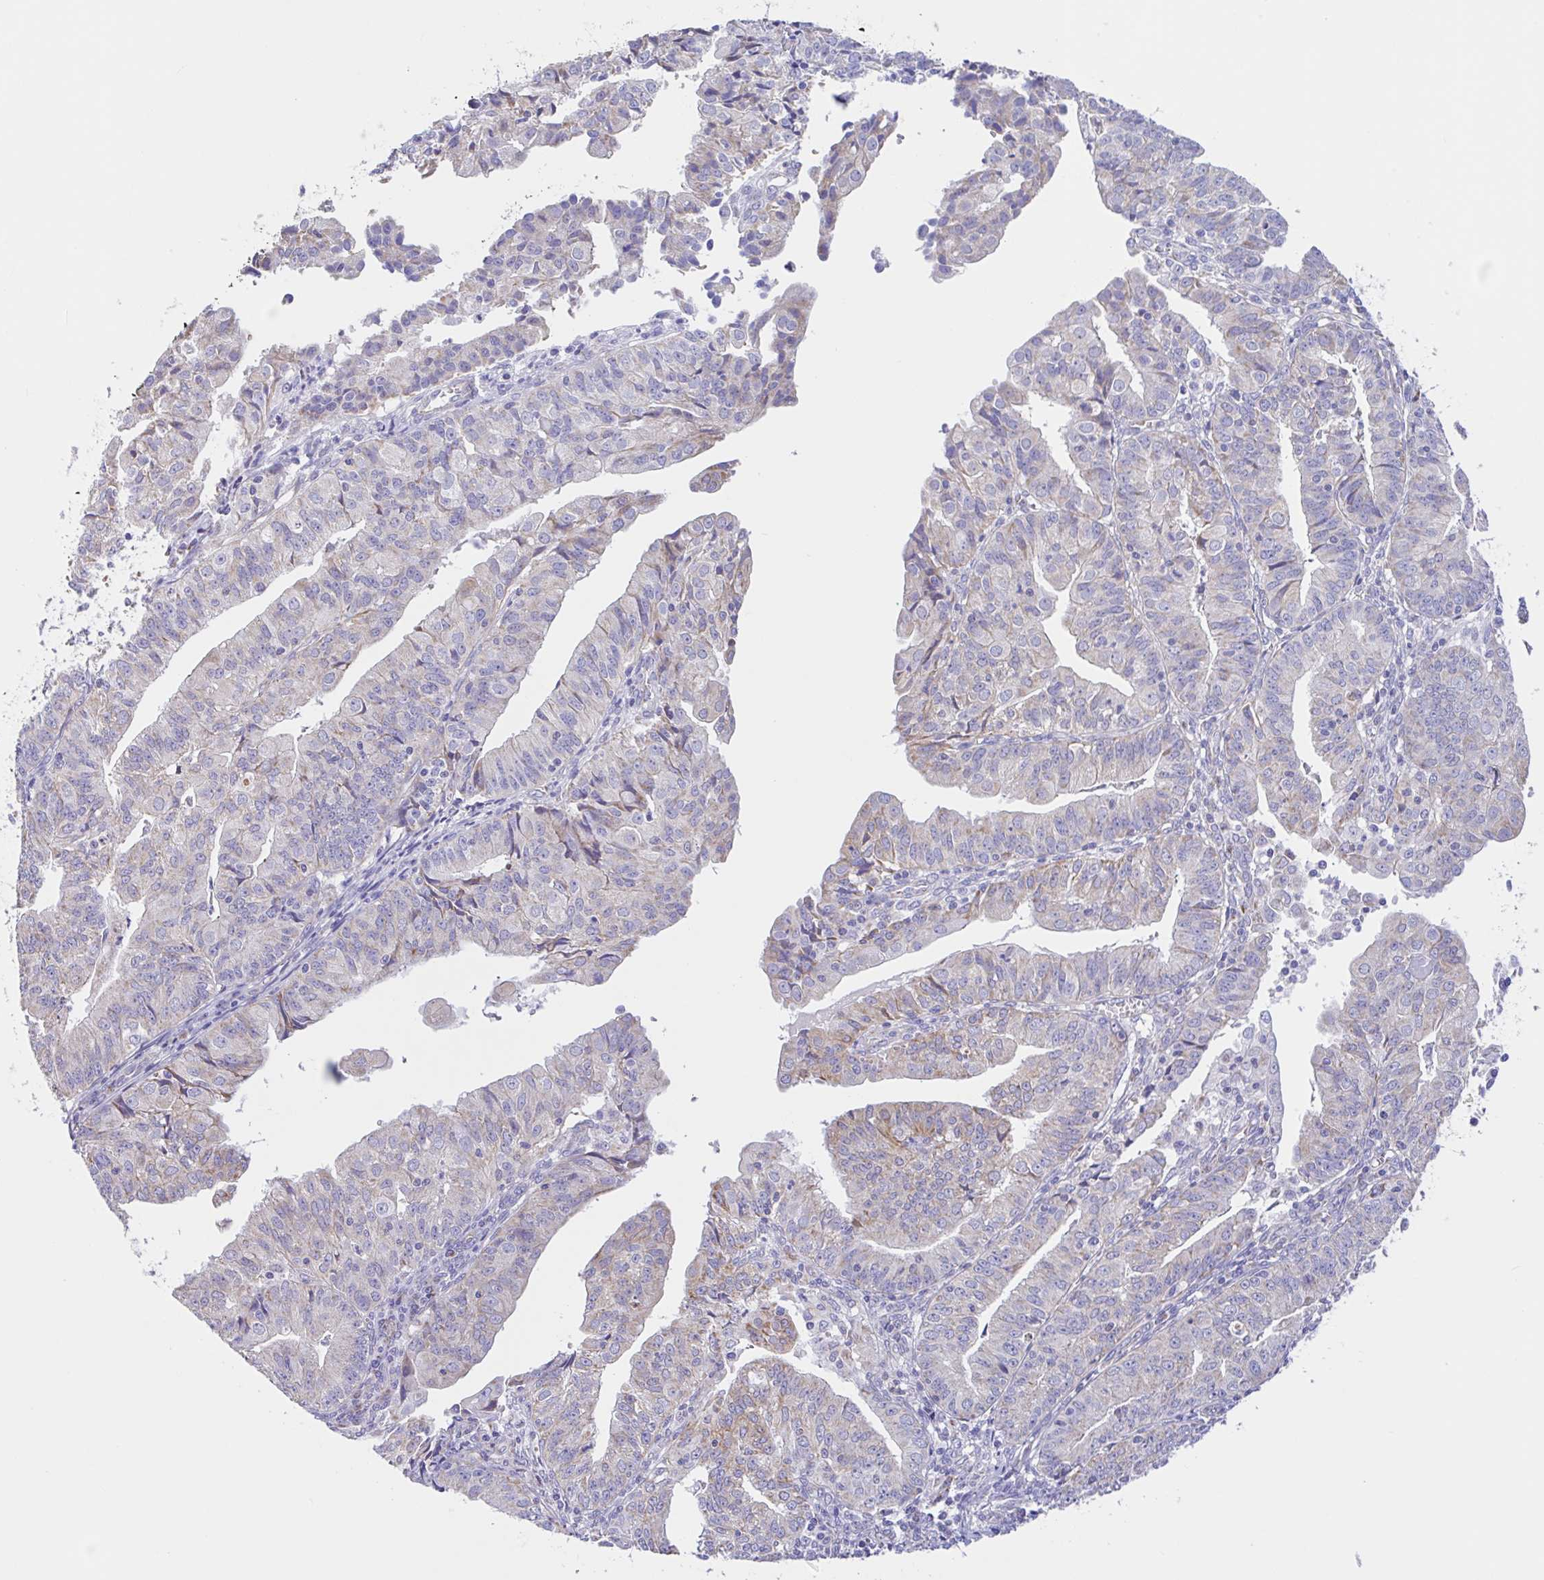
{"staining": {"intensity": "weak", "quantity": "<25%", "location": "cytoplasmic/membranous"}, "tissue": "endometrial cancer", "cell_type": "Tumor cells", "image_type": "cancer", "snomed": [{"axis": "morphology", "description": "Adenocarcinoma, NOS"}, {"axis": "topography", "description": "Endometrium"}], "caption": "Tumor cells show no significant expression in adenocarcinoma (endometrial).", "gene": "NDUFS2", "patient": {"sex": "female", "age": 56}}